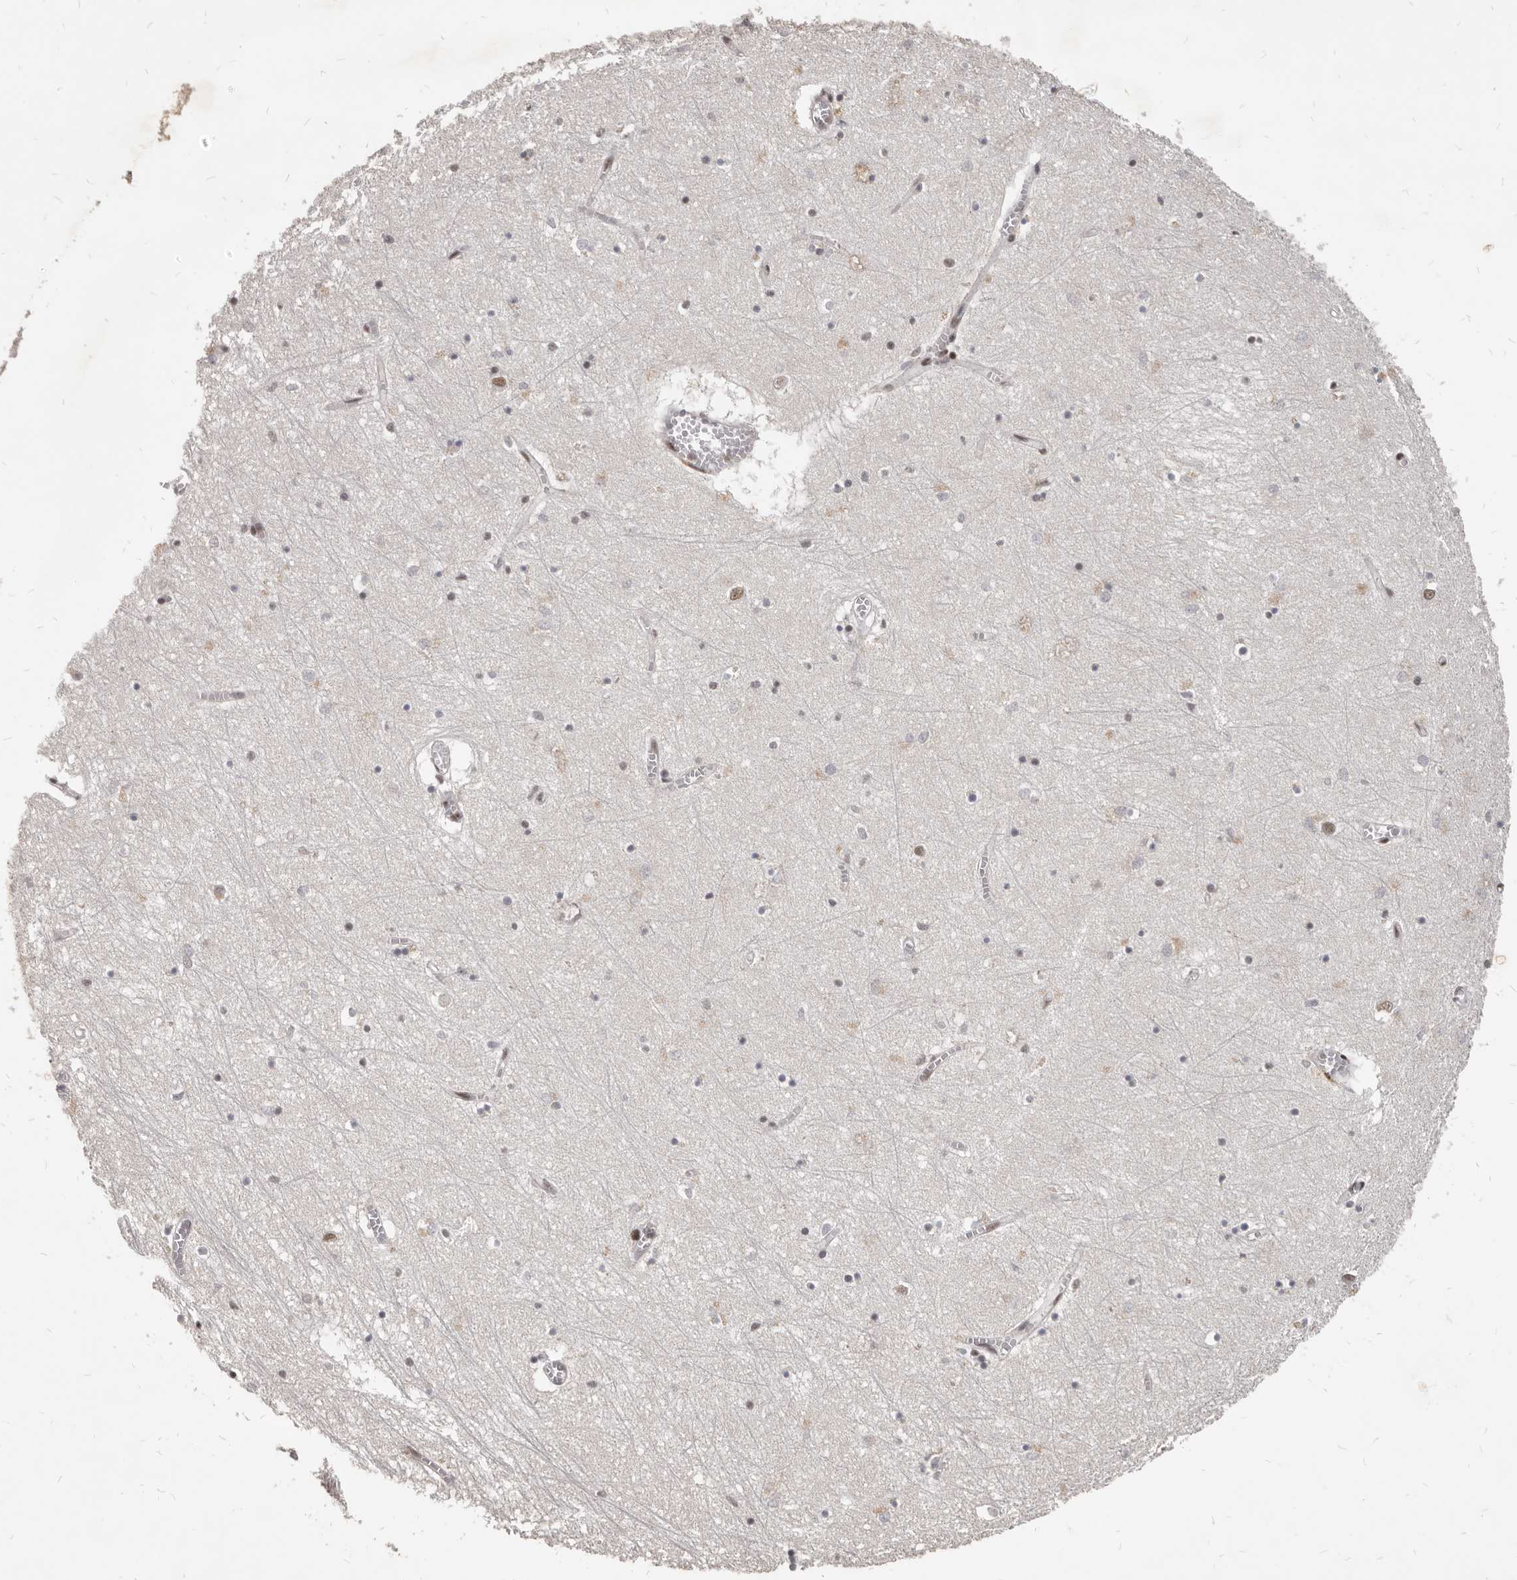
{"staining": {"intensity": "moderate", "quantity": "<25%", "location": "nuclear"}, "tissue": "hippocampus", "cell_type": "Glial cells", "image_type": "normal", "snomed": [{"axis": "morphology", "description": "Normal tissue, NOS"}, {"axis": "topography", "description": "Hippocampus"}], "caption": "High-power microscopy captured an immunohistochemistry photomicrograph of unremarkable hippocampus, revealing moderate nuclear expression in about <25% of glial cells.", "gene": "ATF5", "patient": {"sex": "male", "age": 70}}